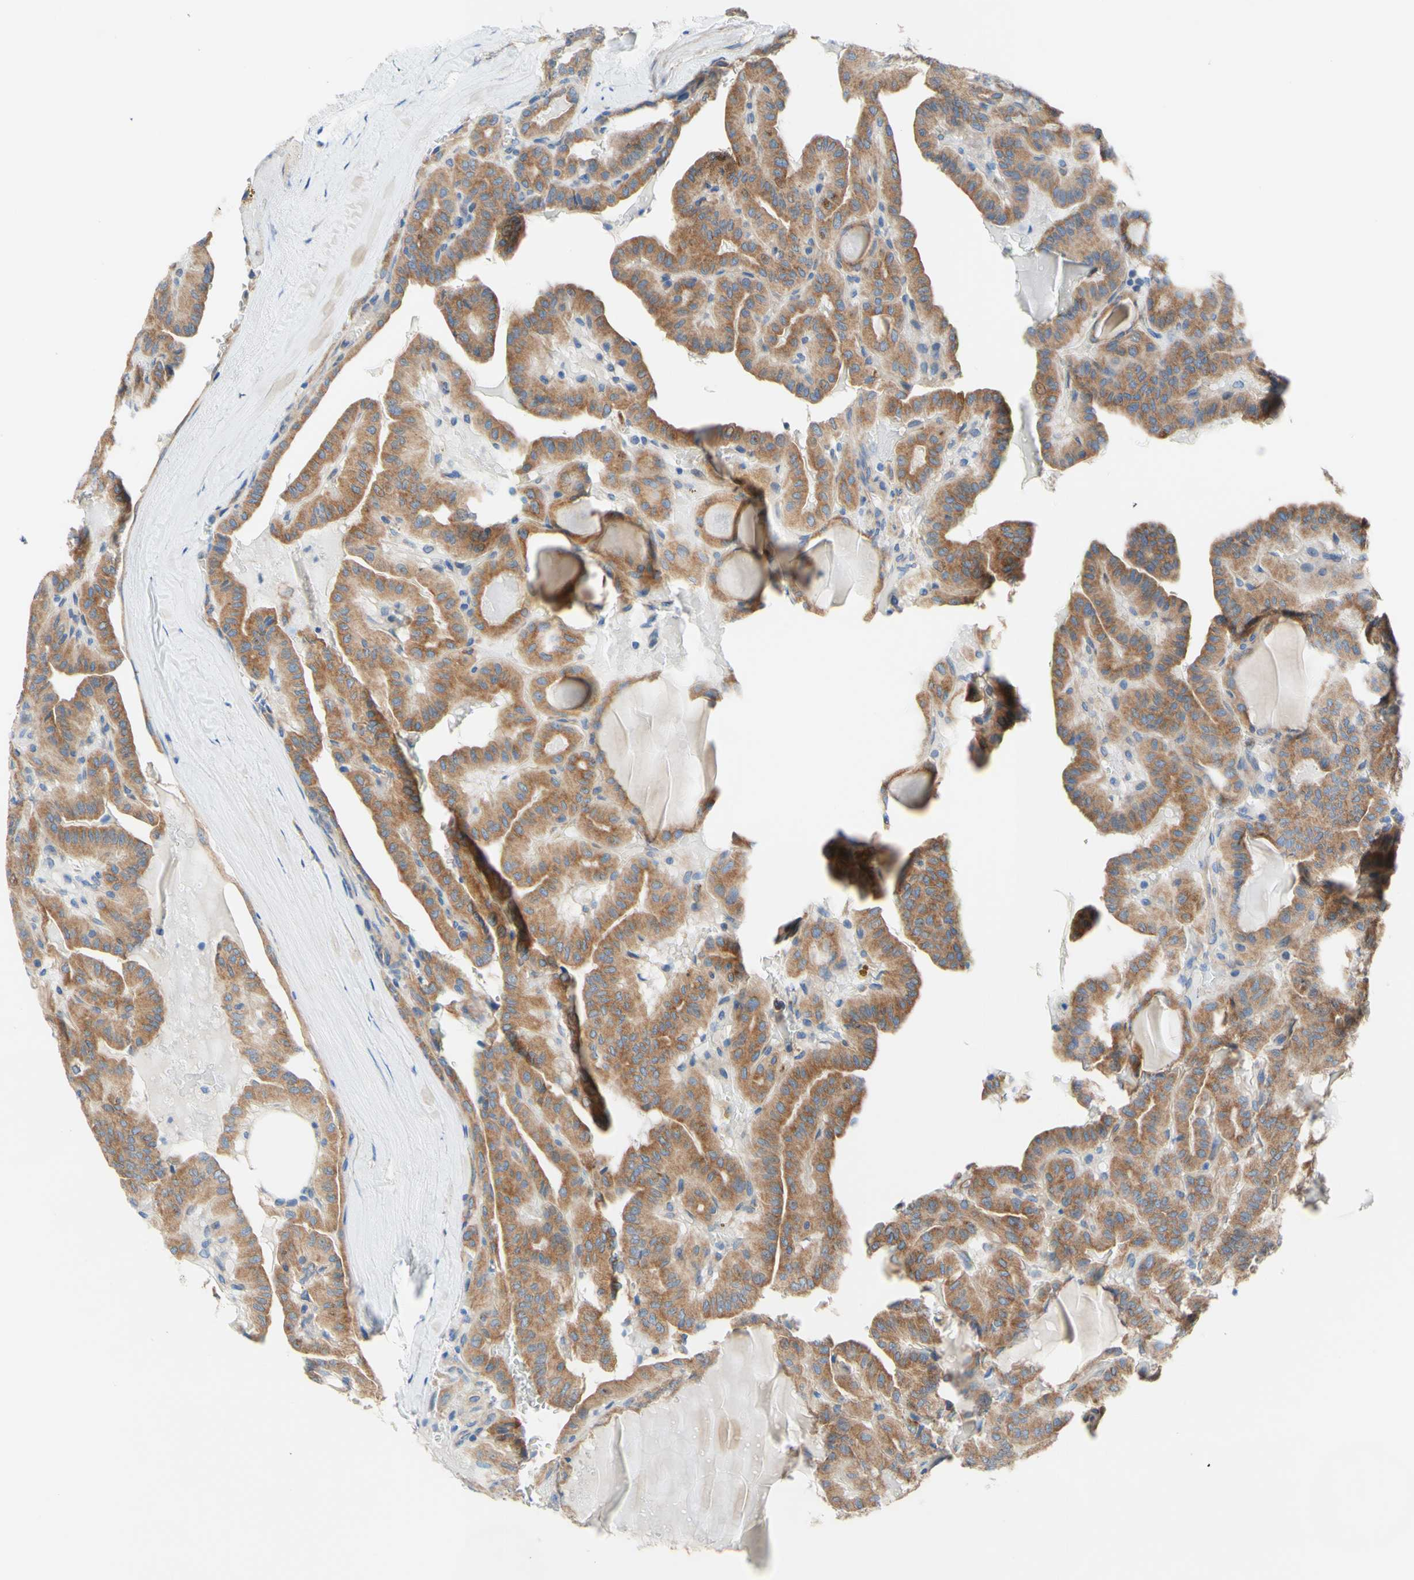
{"staining": {"intensity": "moderate", "quantity": ">75%", "location": "cytoplasmic/membranous"}, "tissue": "head and neck cancer", "cell_type": "Tumor cells", "image_type": "cancer", "snomed": [{"axis": "morphology", "description": "Squamous cell carcinoma, NOS"}, {"axis": "topography", "description": "Oral tissue"}, {"axis": "topography", "description": "Head-Neck"}], "caption": "High-magnification brightfield microscopy of head and neck cancer stained with DAB (brown) and counterstained with hematoxylin (blue). tumor cells exhibit moderate cytoplasmic/membranous positivity is present in about>75% of cells.", "gene": "RETREG2", "patient": {"sex": "female", "age": 50}}